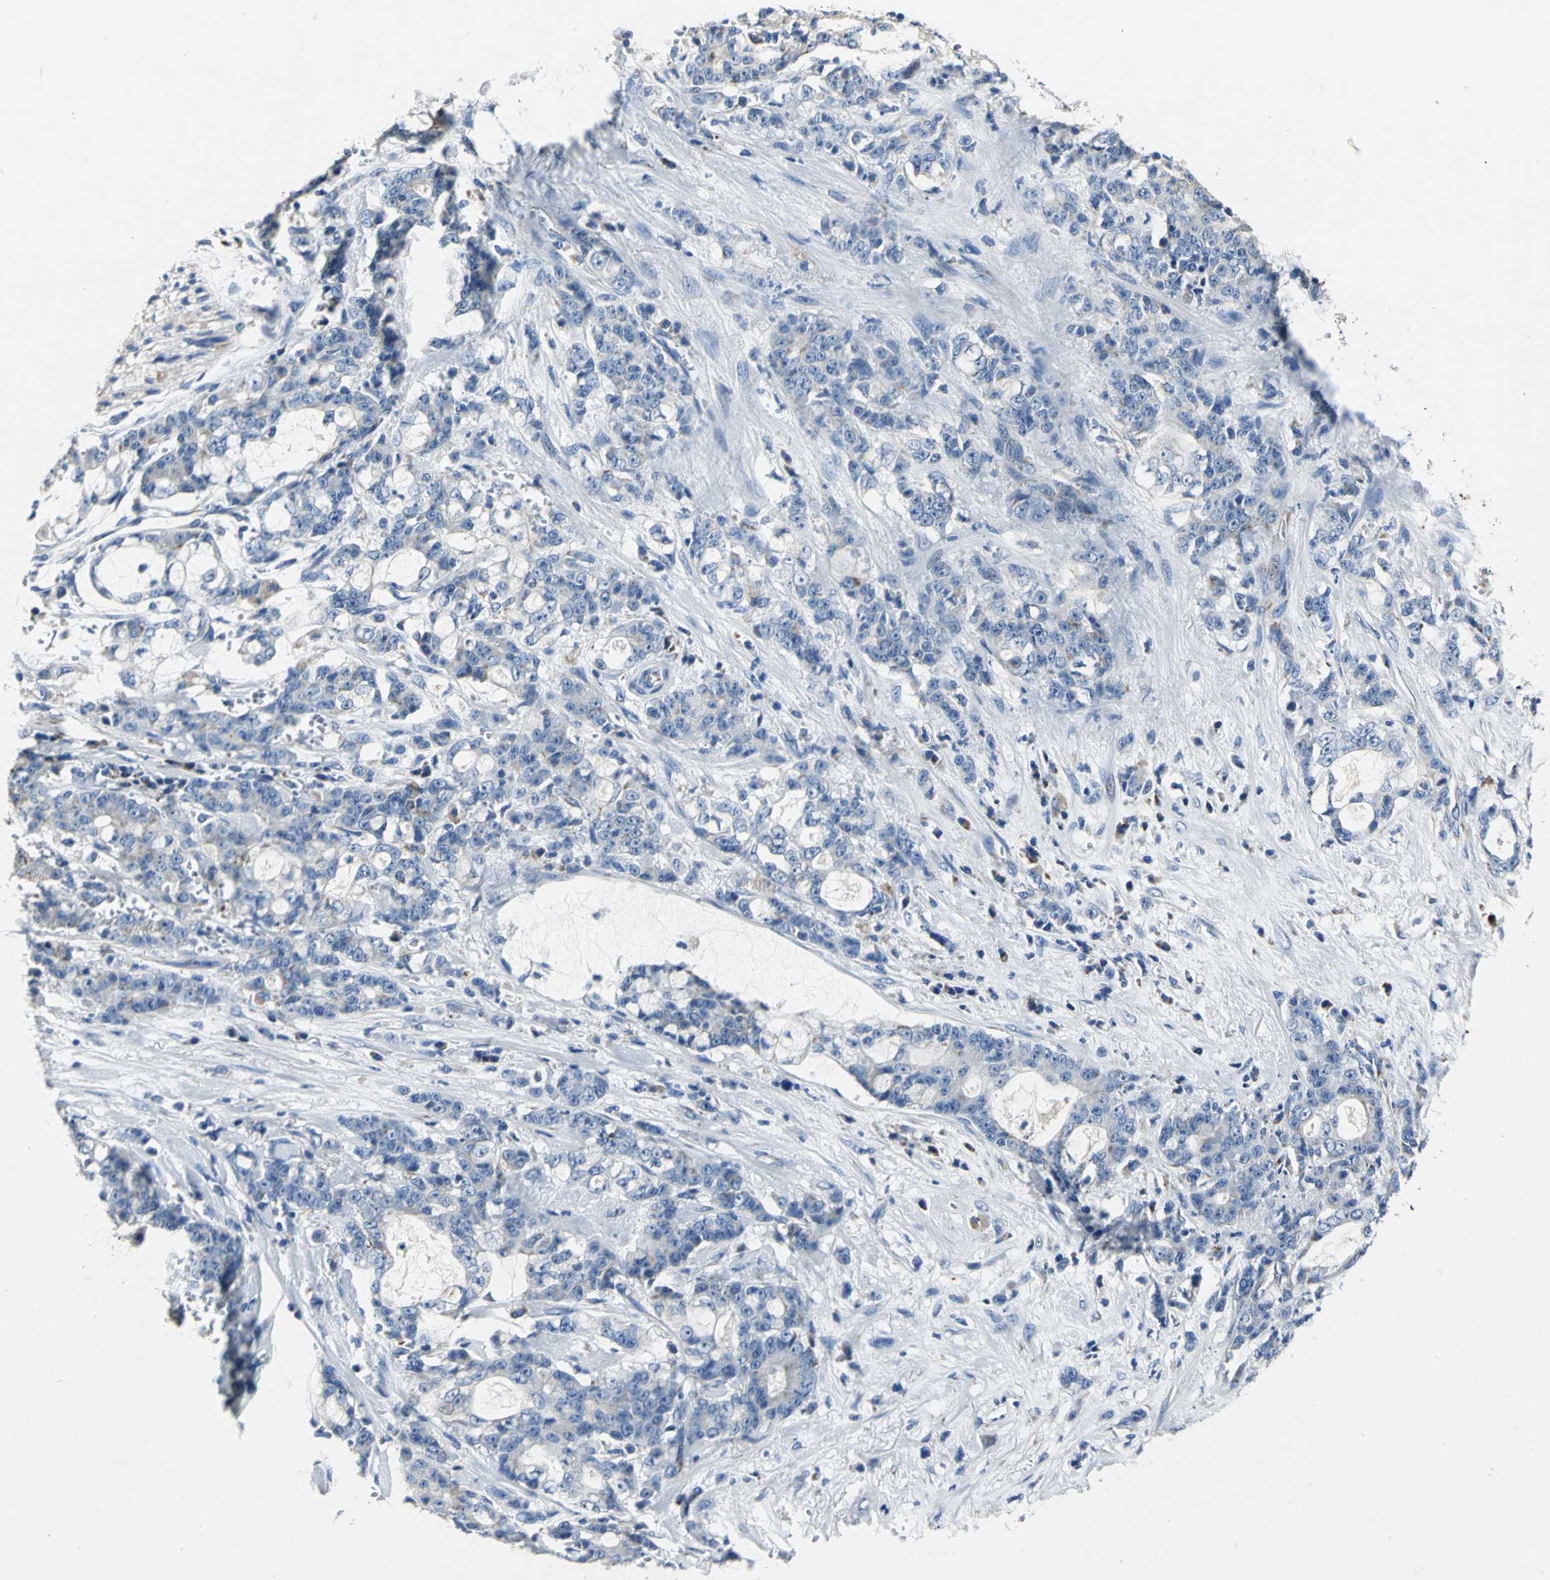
{"staining": {"intensity": "weak", "quantity": "<25%", "location": "cytoplasmic/membranous"}, "tissue": "pancreatic cancer", "cell_type": "Tumor cells", "image_type": "cancer", "snomed": [{"axis": "morphology", "description": "Adenocarcinoma, NOS"}, {"axis": "topography", "description": "Pancreas"}], "caption": "Tumor cells are negative for protein expression in human adenocarcinoma (pancreatic).", "gene": "IFI6", "patient": {"sex": "female", "age": 73}}